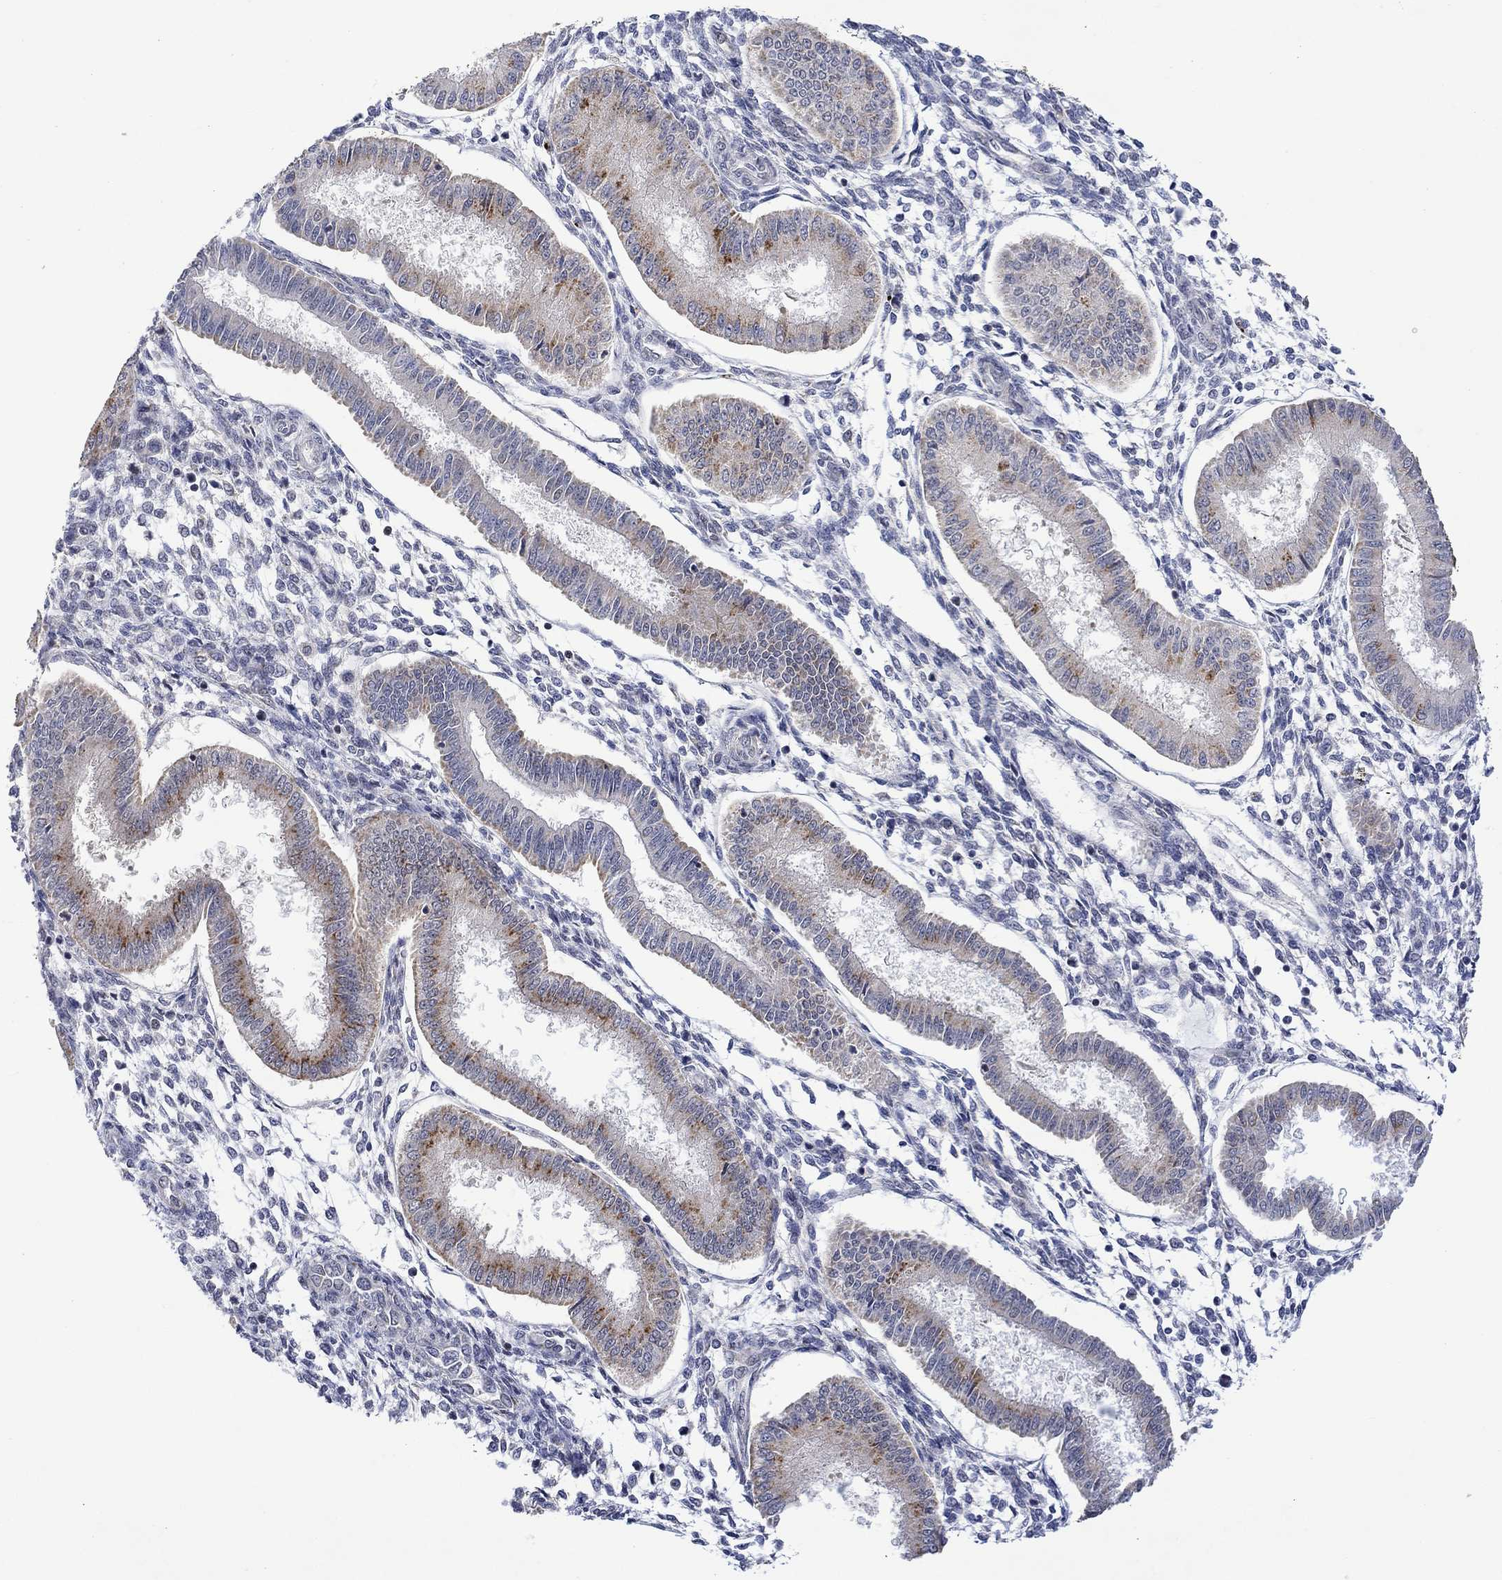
{"staining": {"intensity": "negative", "quantity": "none", "location": "none"}, "tissue": "endometrium", "cell_type": "Cells in endometrial stroma", "image_type": "normal", "snomed": [{"axis": "morphology", "description": "Normal tissue, NOS"}, {"axis": "topography", "description": "Endometrium"}], "caption": "Immunohistochemical staining of normal endometrium exhibits no significant positivity in cells in endometrial stroma.", "gene": "SLC48A1", "patient": {"sex": "female", "age": 43}}